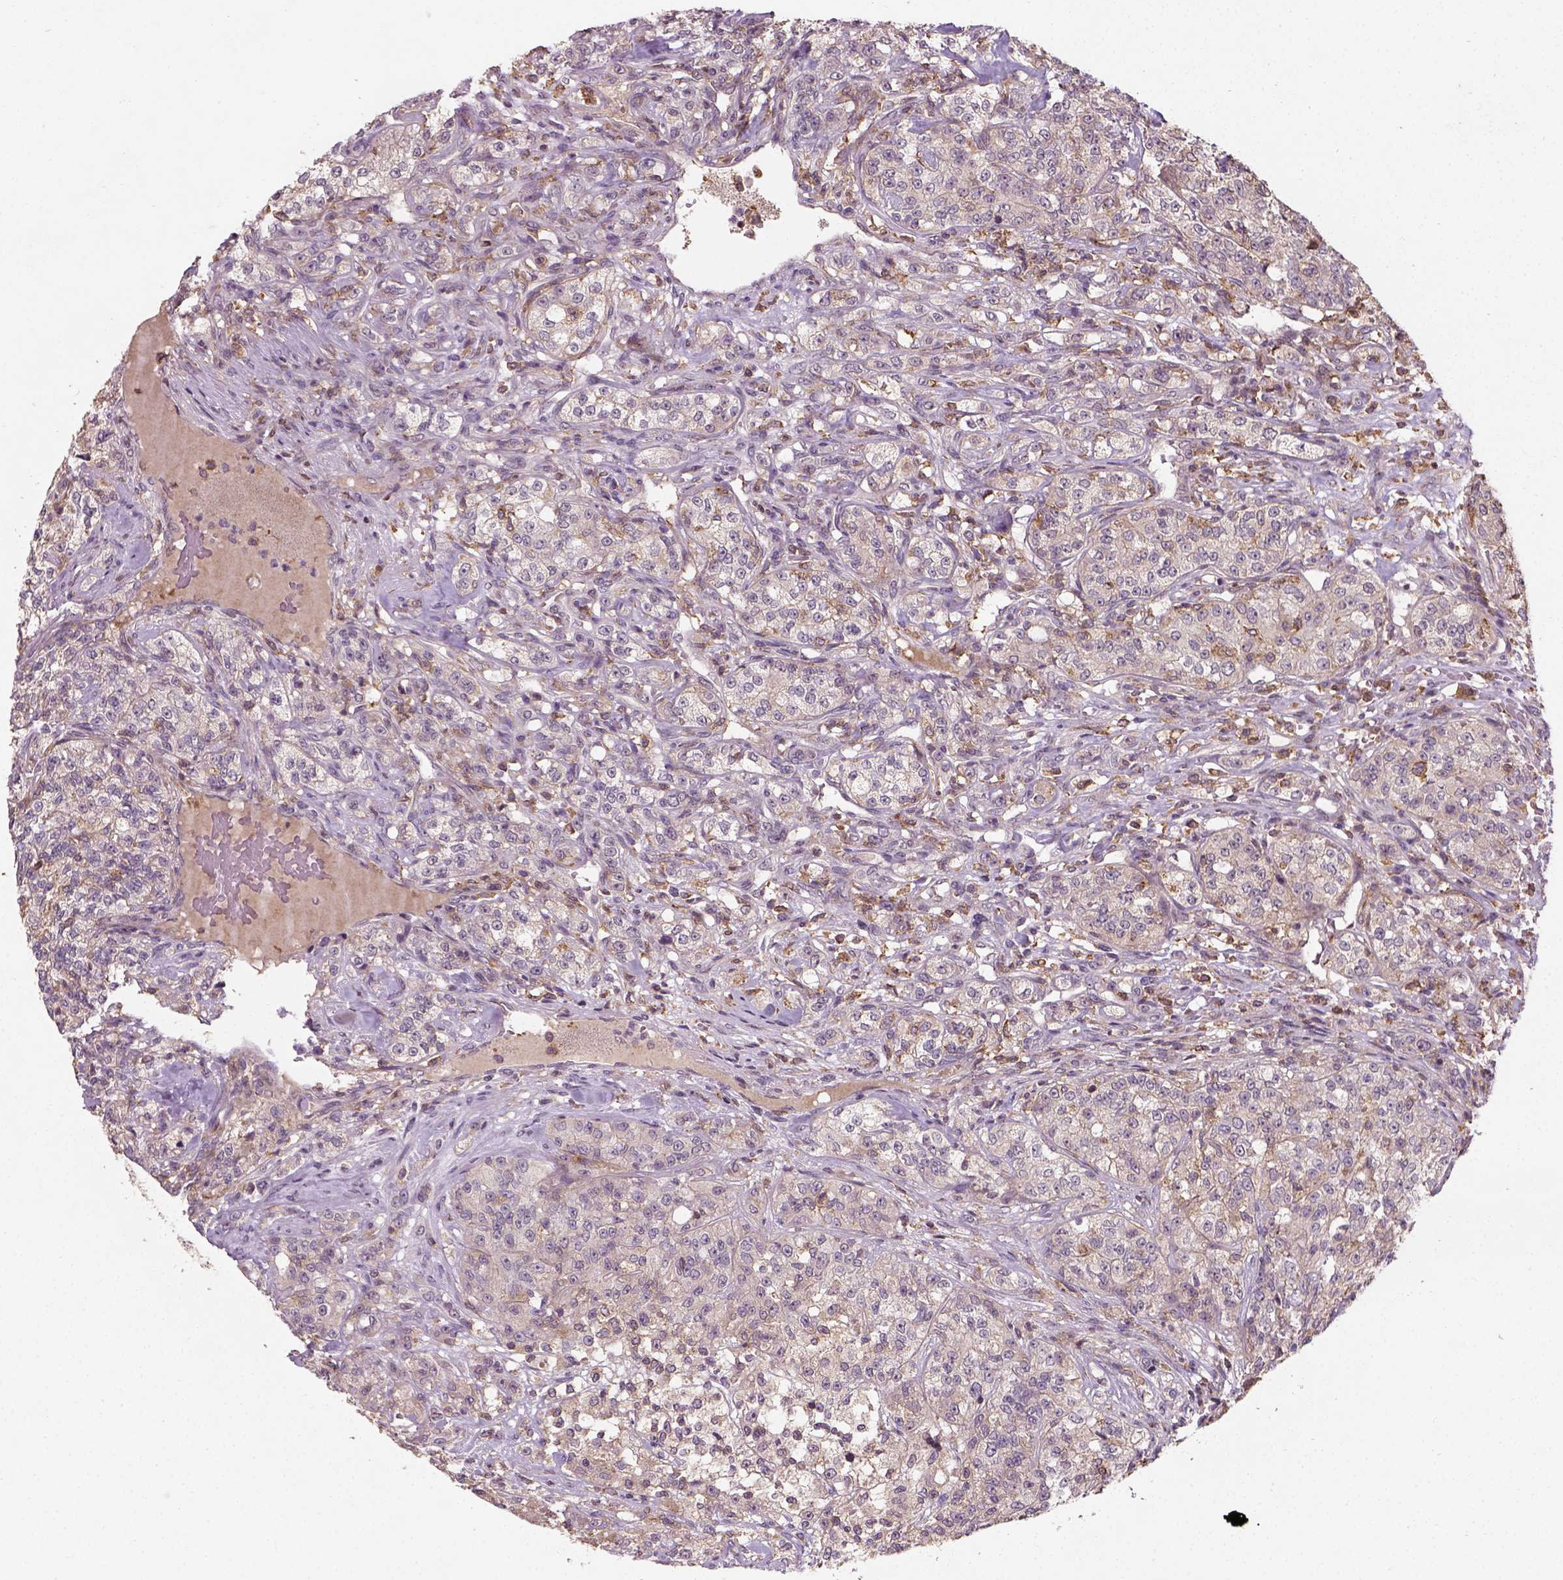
{"staining": {"intensity": "weak", "quantity": "25%-75%", "location": "cytoplasmic/membranous"}, "tissue": "renal cancer", "cell_type": "Tumor cells", "image_type": "cancer", "snomed": [{"axis": "morphology", "description": "Adenocarcinoma, NOS"}, {"axis": "topography", "description": "Kidney"}], "caption": "Tumor cells display low levels of weak cytoplasmic/membranous expression in approximately 25%-75% of cells in human renal cancer (adenocarcinoma). (DAB = brown stain, brightfield microscopy at high magnification).", "gene": "CAMKK1", "patient": {"sex": "female", "age": 63}}